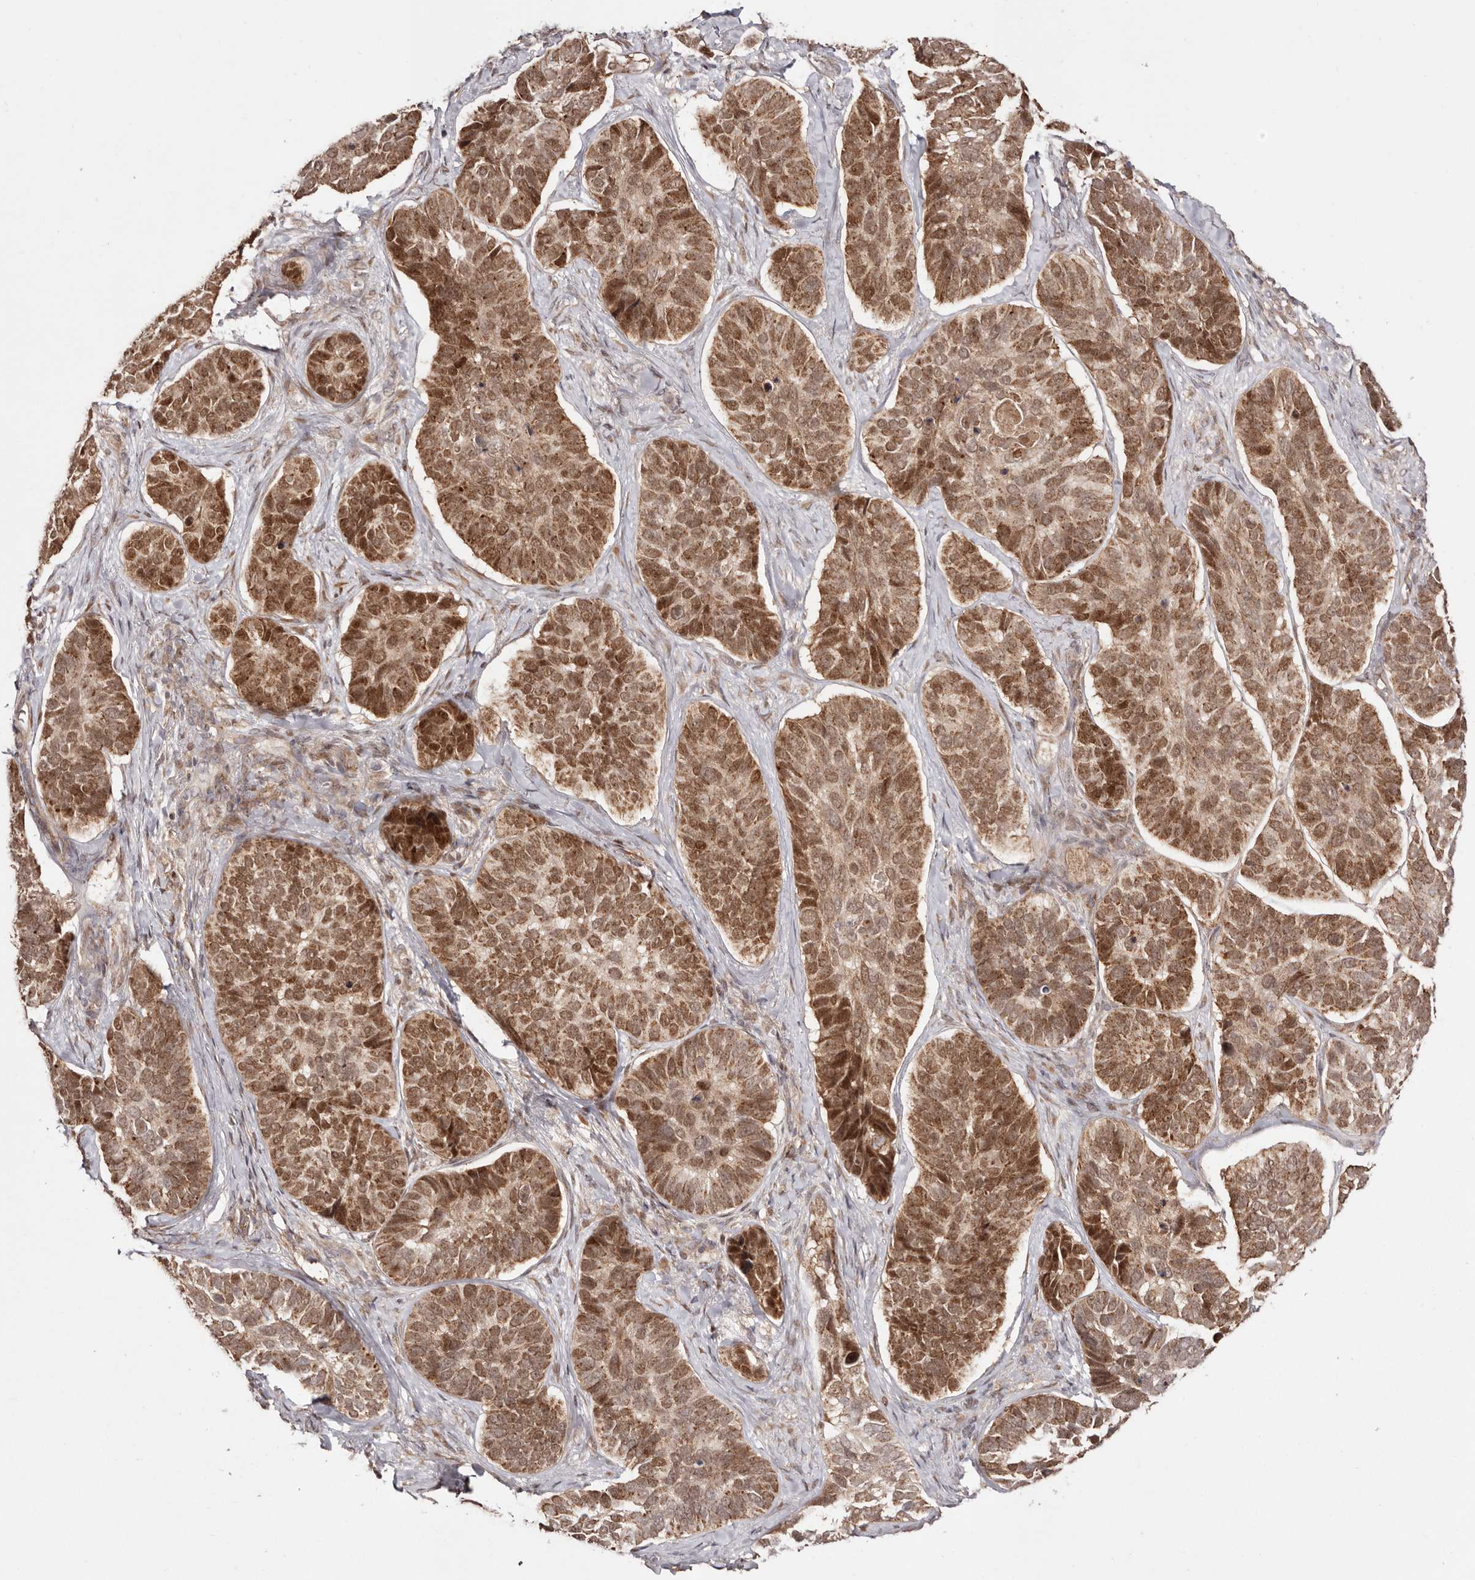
{"staining": {"intensity": "moderate", "quantity": ">75%", "location": "cytoplasmic/membranous,nuclear"}, "tissue": "skin cancer", "cell_type": "Tumor cells", "image_type": "cancer", "snomed": [{"axis": "morphology", "description": "Basal cell carcinoma"}, {"axis": "topography", "description": "Skin"}], "caption": "Immunohistochemistry histopathology image of neoplastic tissue: human skin cancer stained using immunohistochemistry exhibits medium levels of moderate protein expression localized specifically in the cytoplasmic/membranous and nuclear of tumor cells, appearing as a cytoplasmic/membranous and nuclear brown color.", "gene": "EGR3", "patient": {"sex": "male", "age": 62}}